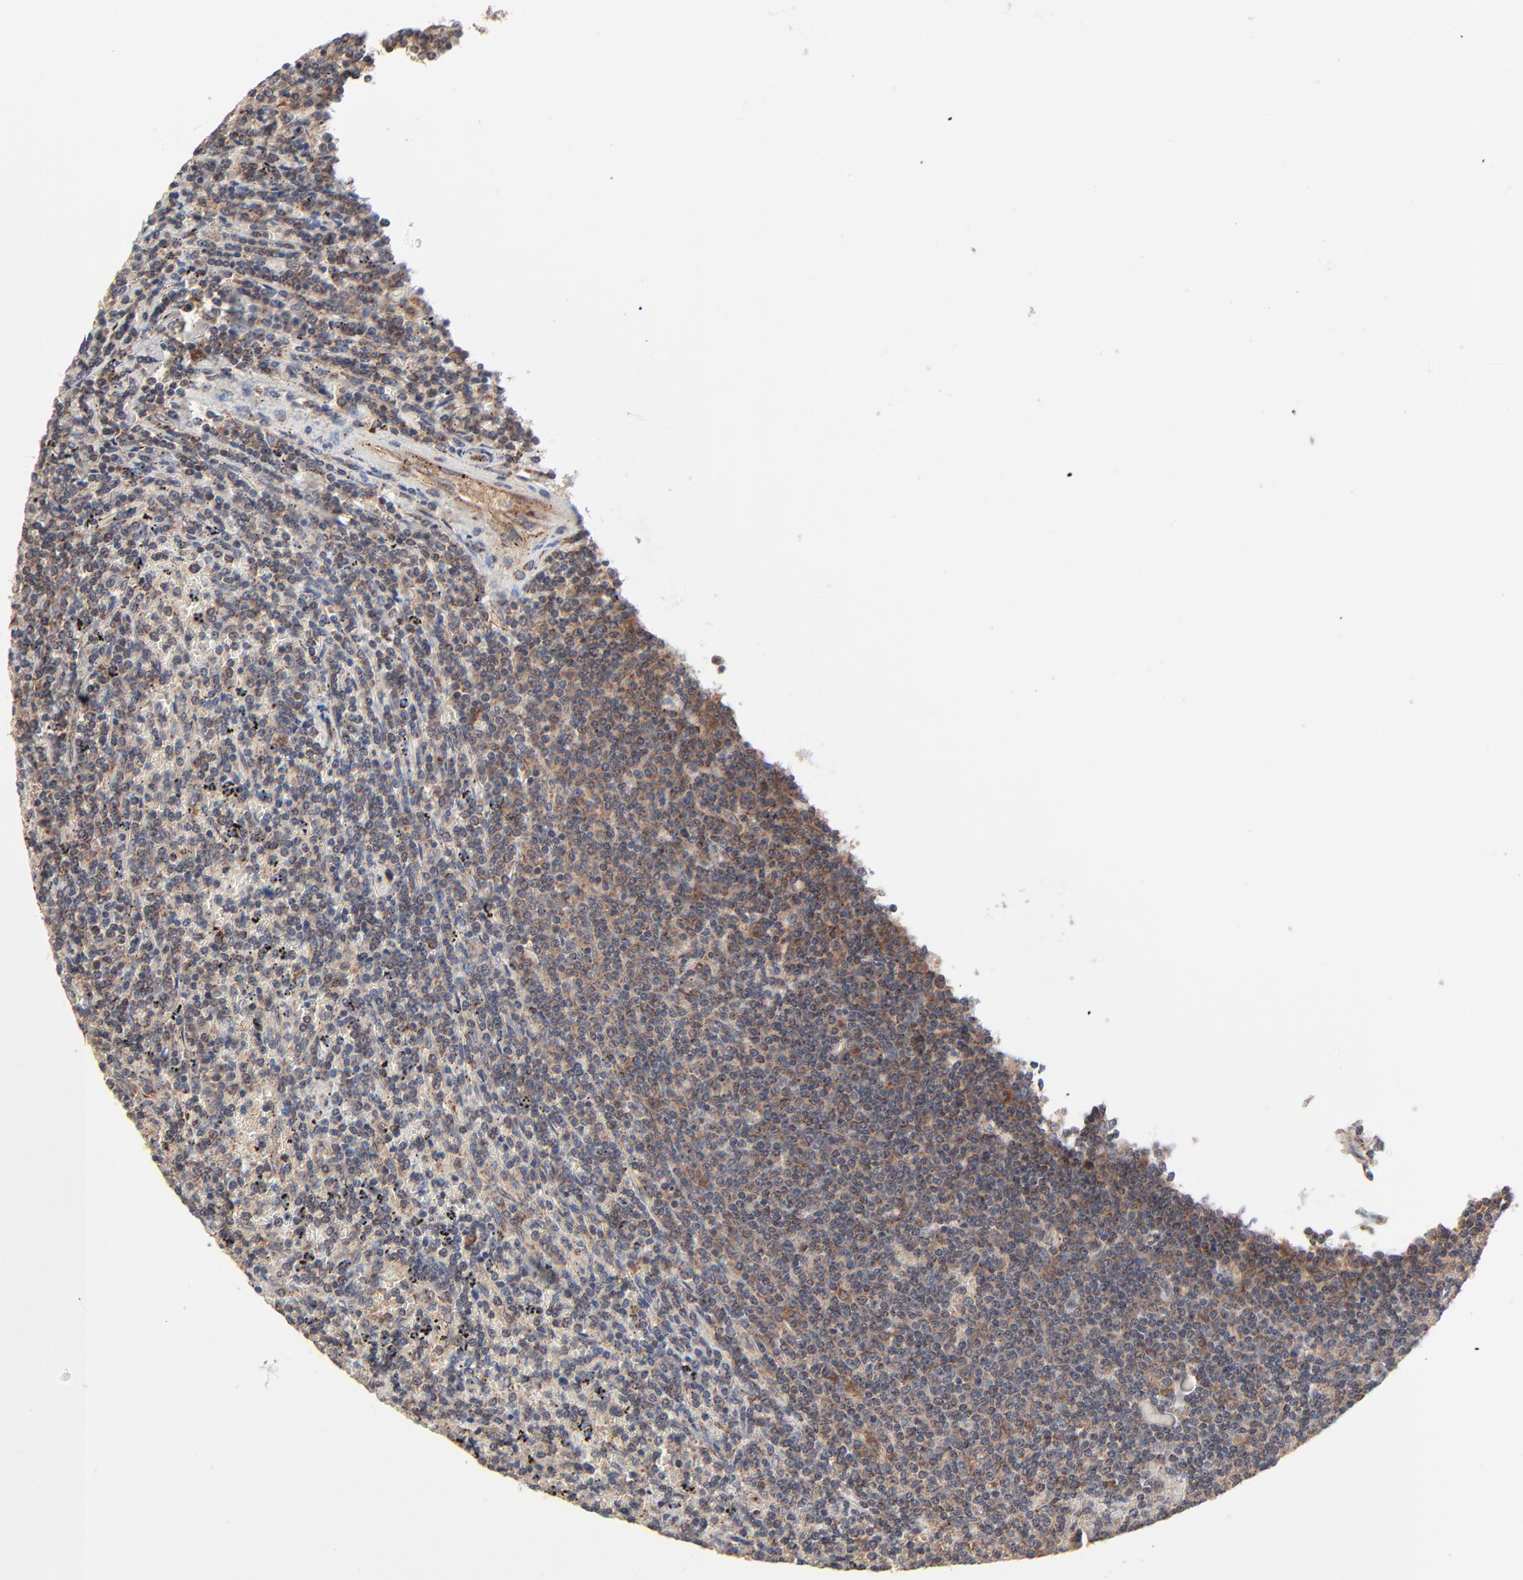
{"staining": {"intensity": "moderate", "quantity": ">75%", "location": "cytoplasmic/membranous"}, "tissue": "lymphoma", "cell_type": "Tumor cells", "image_type": "cancer", "snomed": [{"axis": "morphology", "description": "Malignant lymphoma, non-Hodgkin's type, Low grade"}, {"axis": "topography", "description": "Spleen"}], "caption": "Lymphoma stained for a protein demonstrates moderate cytoplasmic/membranous positivity in tumor cells. (brown staining indicates protein expression, while blue staining denotes nuclei).", "gene": "ABLIM3", "patient": {"sex": "female", "age": 50}}